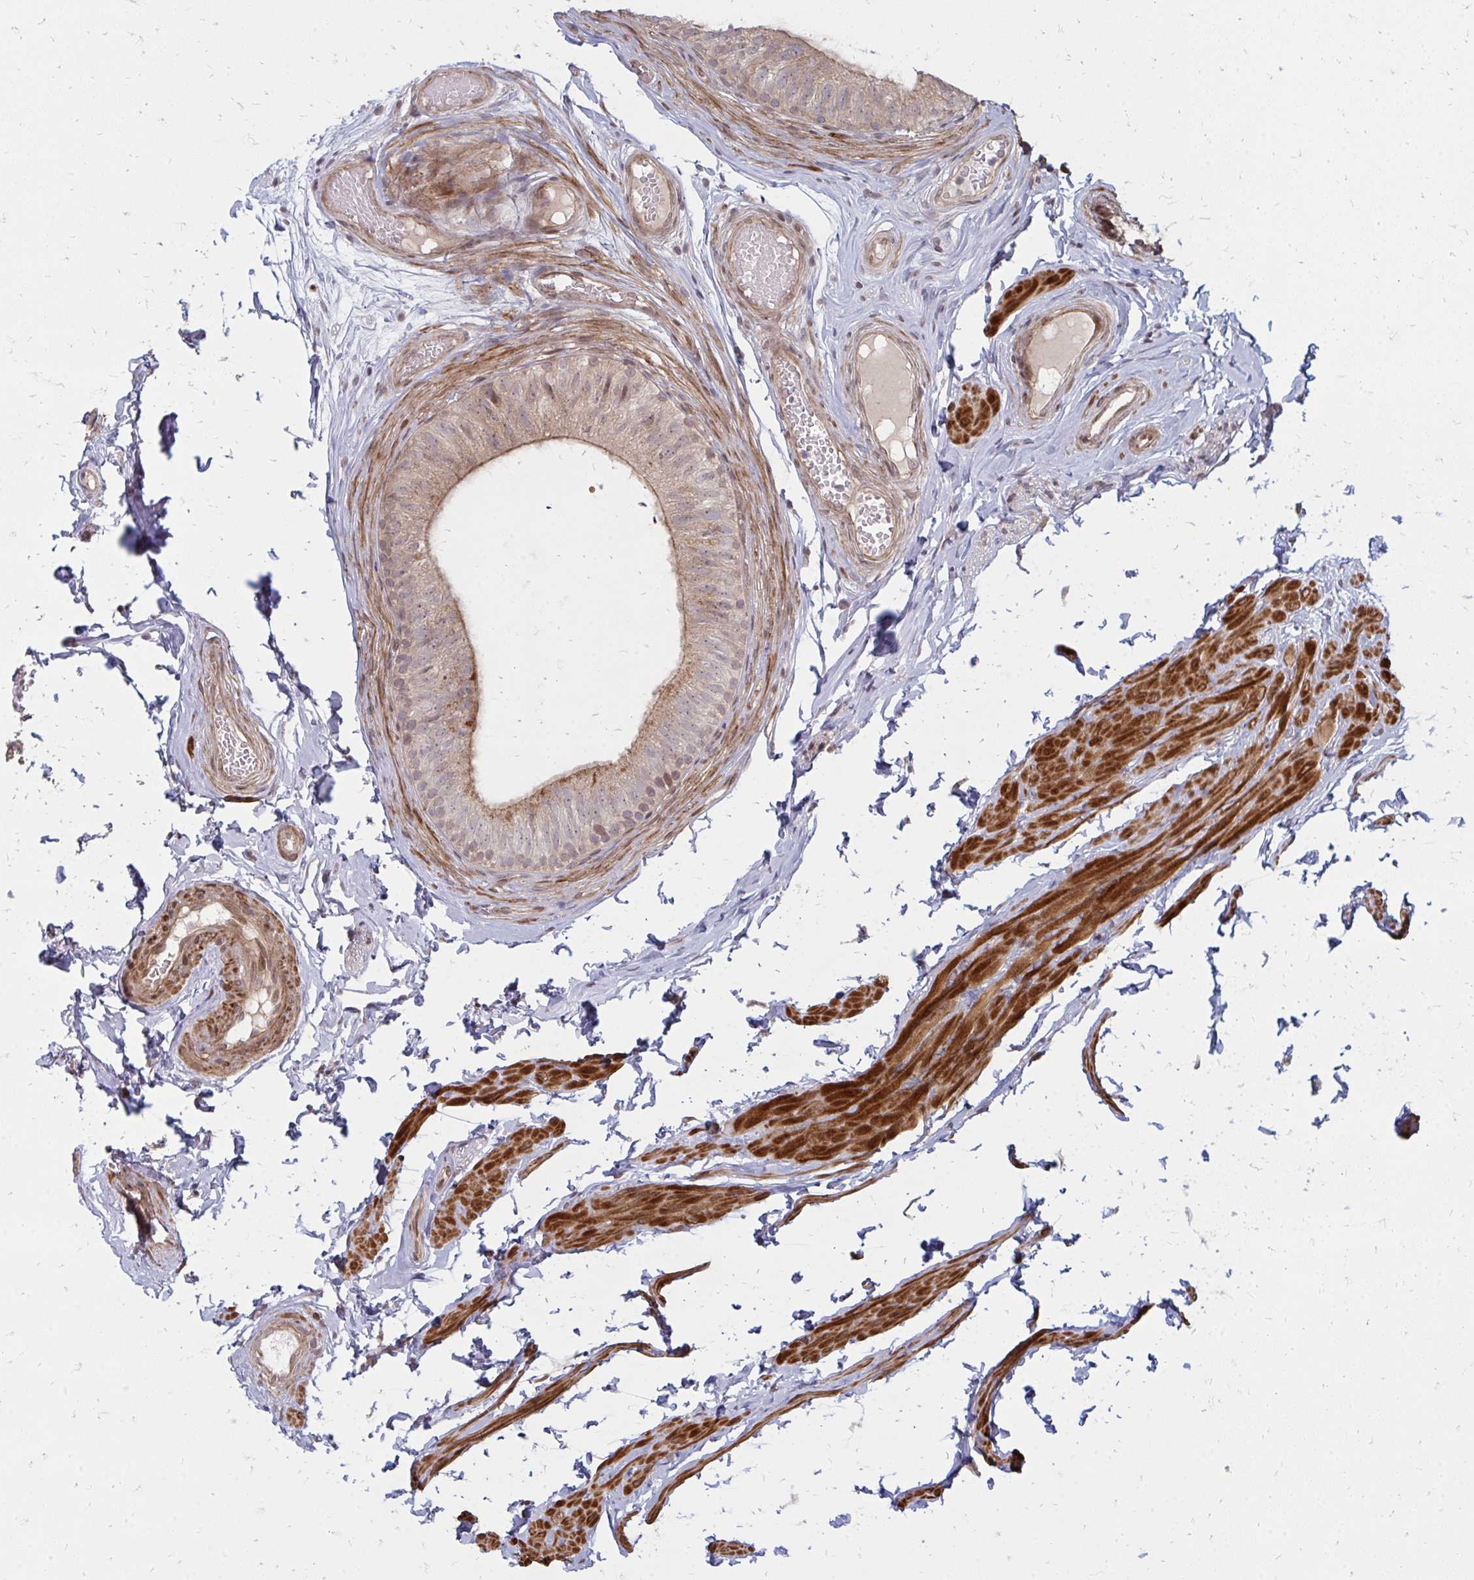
{"staining": {"intensity": "weak", "quantity": ">75%", "location": "cytoplasmic/membranous"}, "tissue": "epididymis", "cell_type": "Glandular cells", "image_type": "normal", "snomed": [{"axis": "morphology", "description": "Normal tissue, NOS"}, {"axis": "topography", "description": "Epididymis, spermatic cord, NOS"}, {"axis": "topography", "description": "Epididymis"}, {"axis": "topography", "description": "Peripheral nerve tissue"}], "caption": "Glandular cells demonstrate weak cytoplasmic/membranous expression in about >75% of cells in normal epididymis. (brown staining indicates protein expression, while blue staining denotes nuclei).", "gene": "ZNF285", "patient": {"sex": "male", "age": 29}}